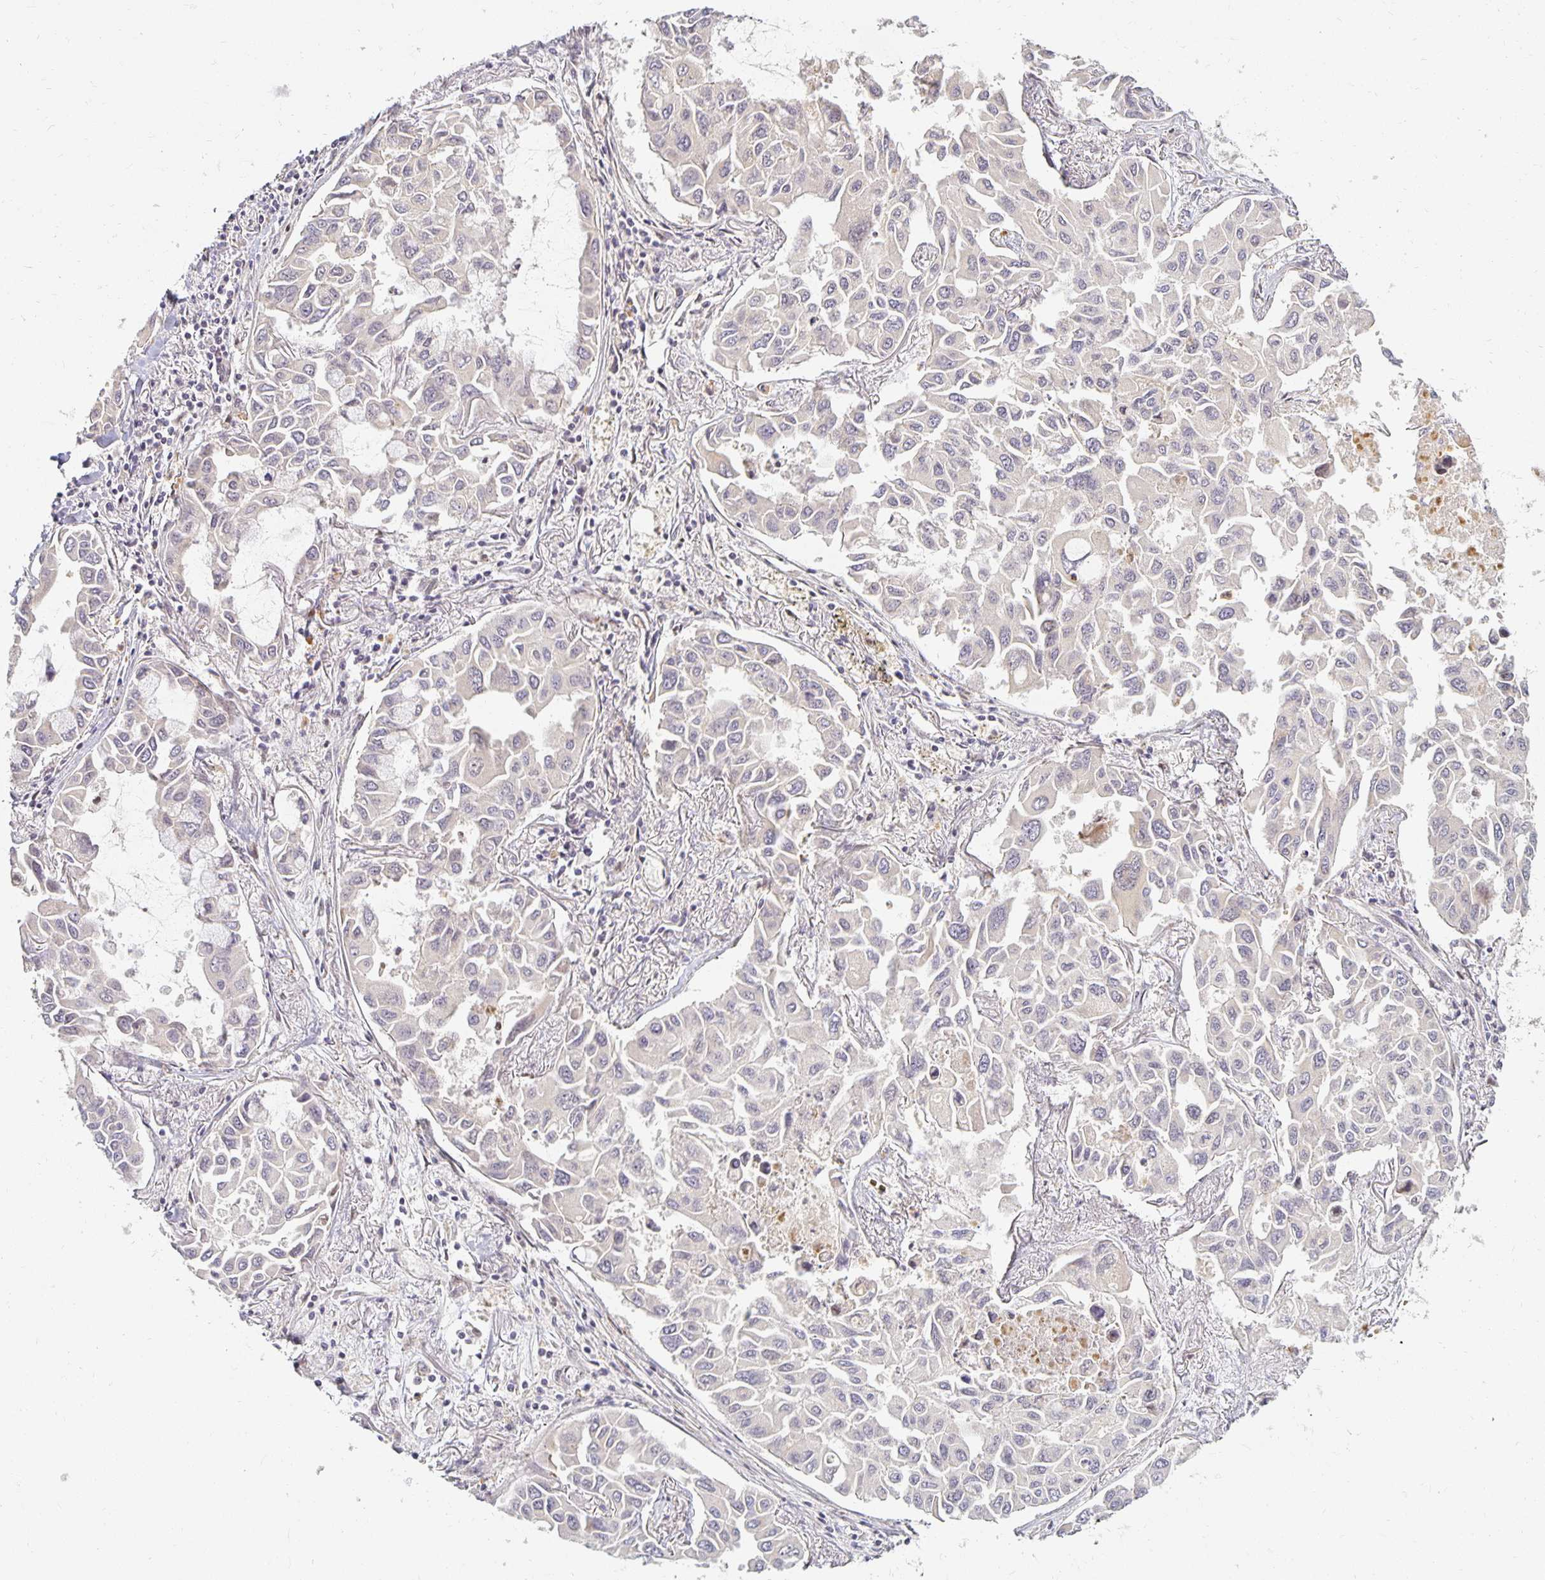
{"staining": {"intensity": "negative", "quantity": "none", "location": "none"}, "tissue": "lung cancer", "cell_type": "Tumor cells", "image_type": "cancer", "snomed": [{"axis": "morphology", "description": "Adenocarcinoma, NOS"}, {"axis": "topography", "description": "Lung"}], "caption": "IHC histopathology image of lung cancer stained for a protein (brown), which demonstrates no positivity in tumor cells.", "gene": "EHF", "patient": {"sex": "male", "age": 64}}